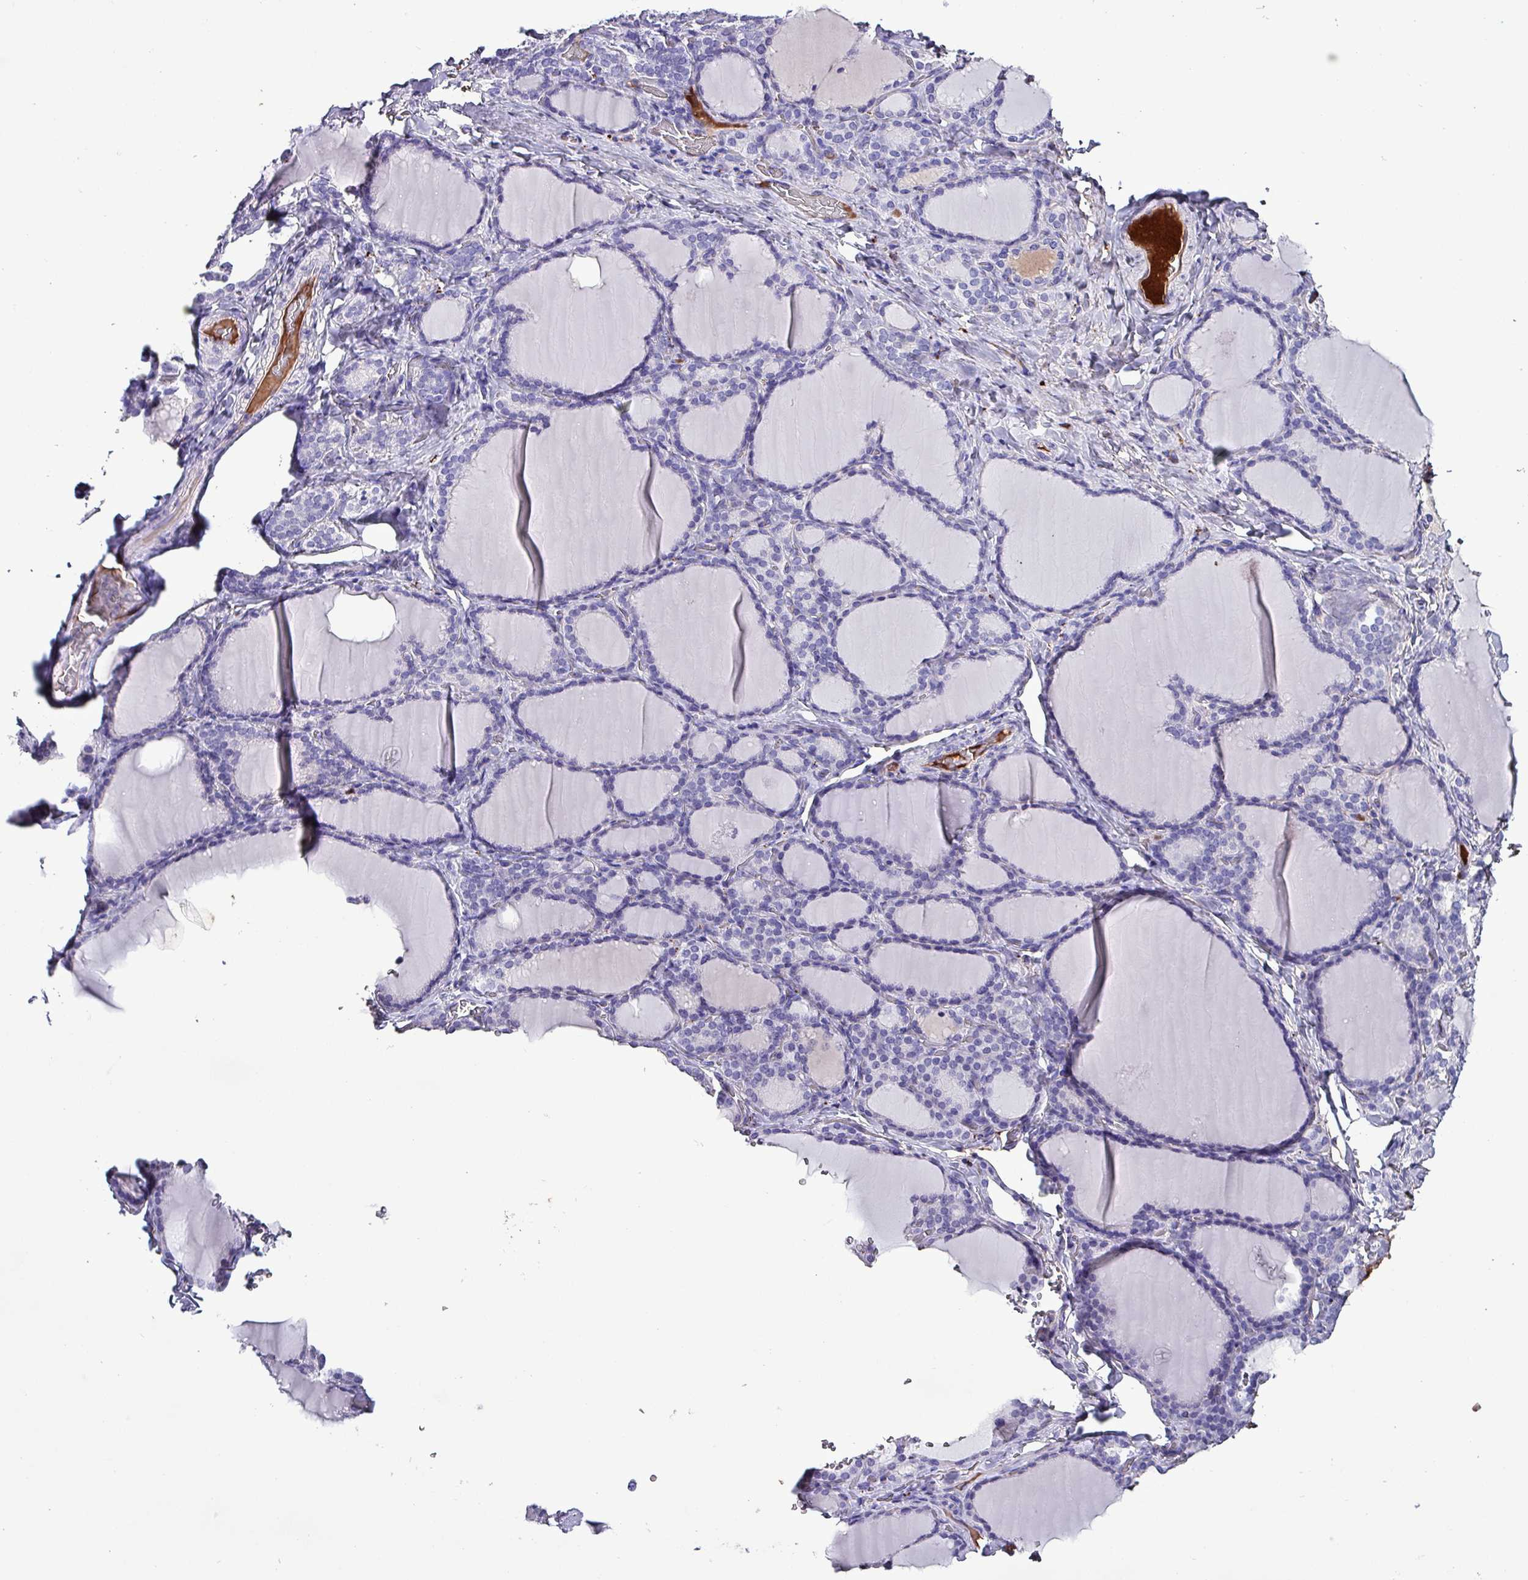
{"staining": {"intensity": "negative", "quantity": "none", "location": "none"}, "tissue": "thyroid gland", "cell_type": "Glandular cells", "image_type": "normal", "snomed": [{"axis": "morphology", "description": "Normal tissue, NOS"}, {"axis": "topography", "description": "Thyroid gland"}], "caption": "Immunohistochemical staining of benign human thyroid gland shows no significant expression in glandular cells. (DAB (3,3'-diaminobenzidine) immunohistochemistry (IHC) visualized using brightfield microscopy, high magnification).", "gene": "HPR", "patient": {"sex": "female", "age": 31}}